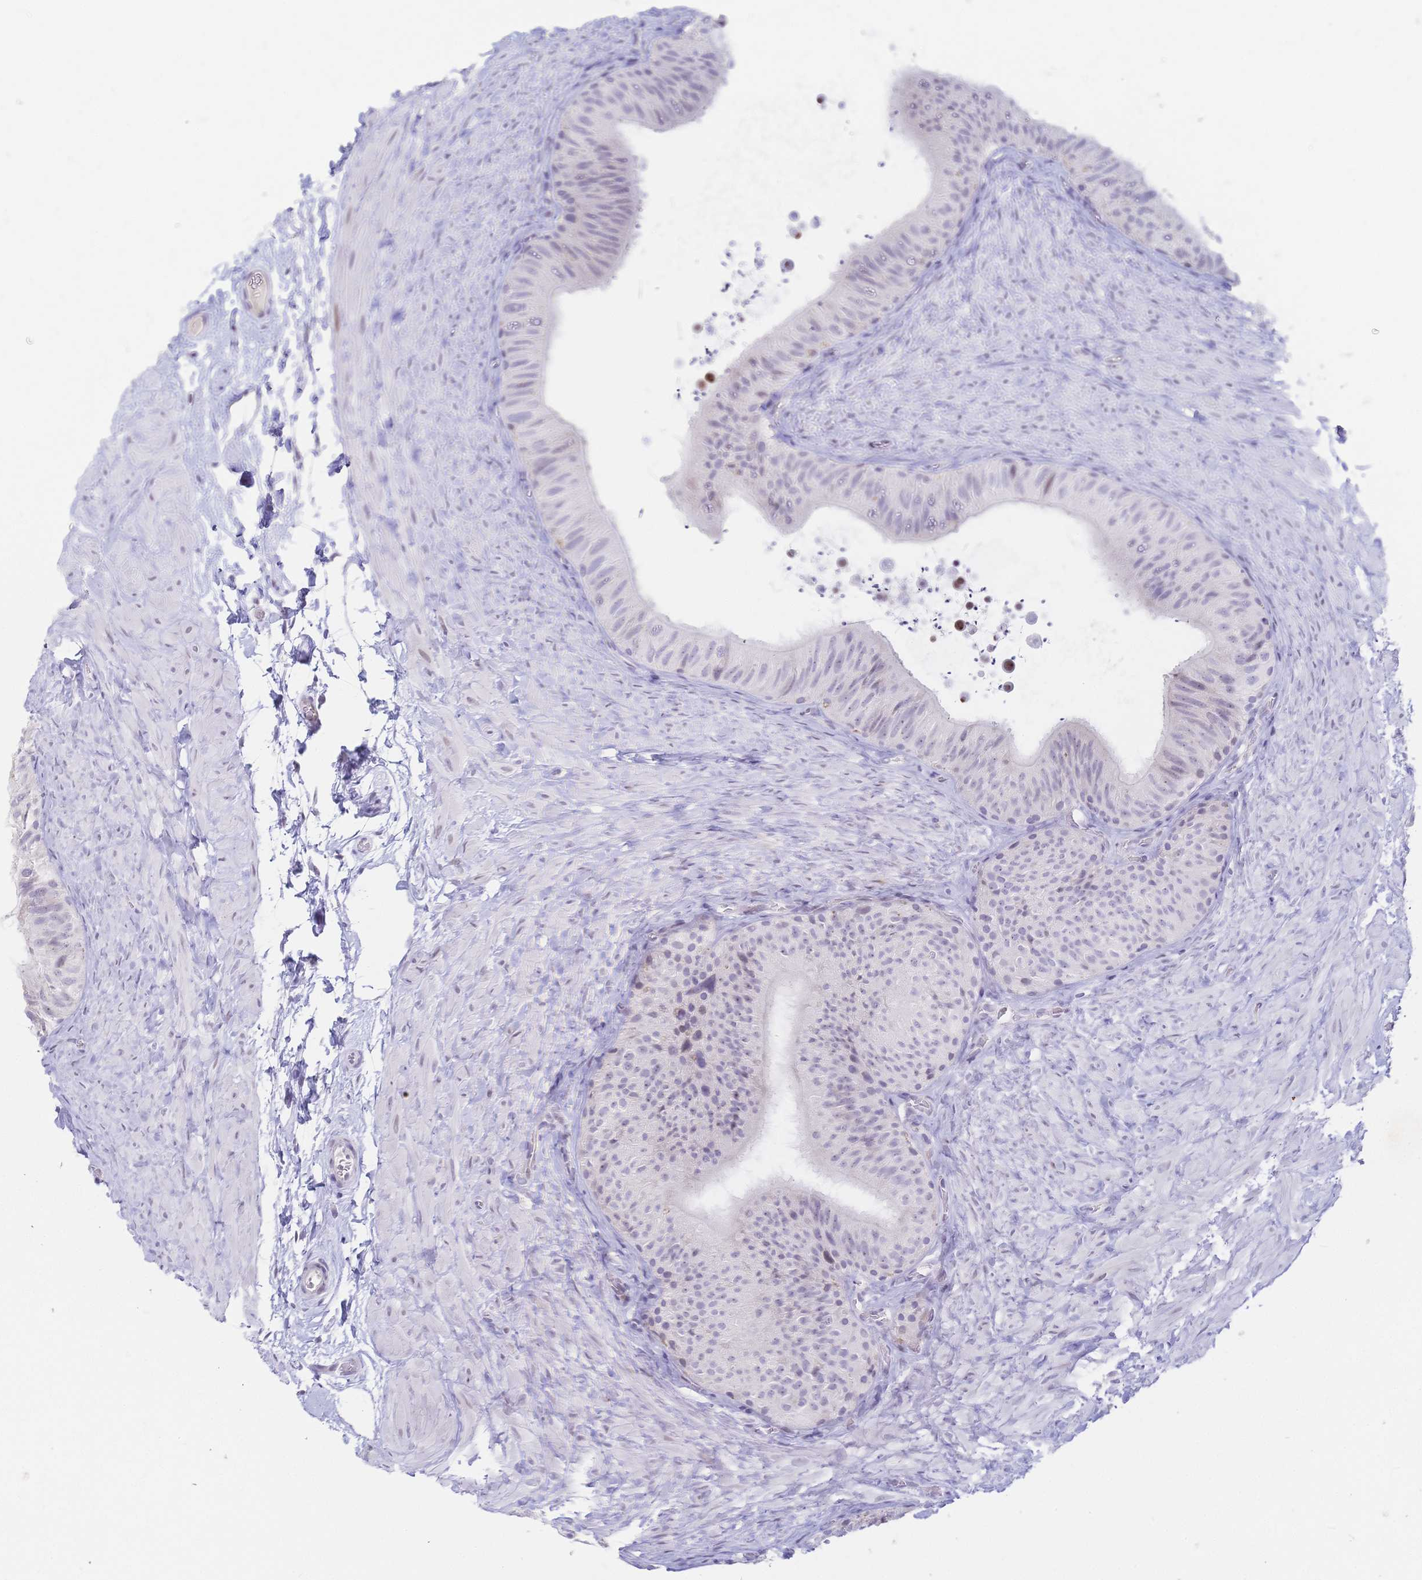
{"staining": {"intensity": "negative", "quantity": "none", "location": "none"}, "tissue": "epididymis", "cell_type": "Glandular cells", "image_type": "normal", "snomed": [{"axis": "morphology", "description": "Normal tissue, NOS"}, {"axis": "topography", "description": "Epididymis, spermatic cord, NOS"}, {"axis": "topography", "description": "Epididymis"}], "caption": "A photomicrograph of epididymis stained for a protein displays no brown staining in glandular cells.", "gene": "CR2", "patient": {"sex": "male", "age": 31}}